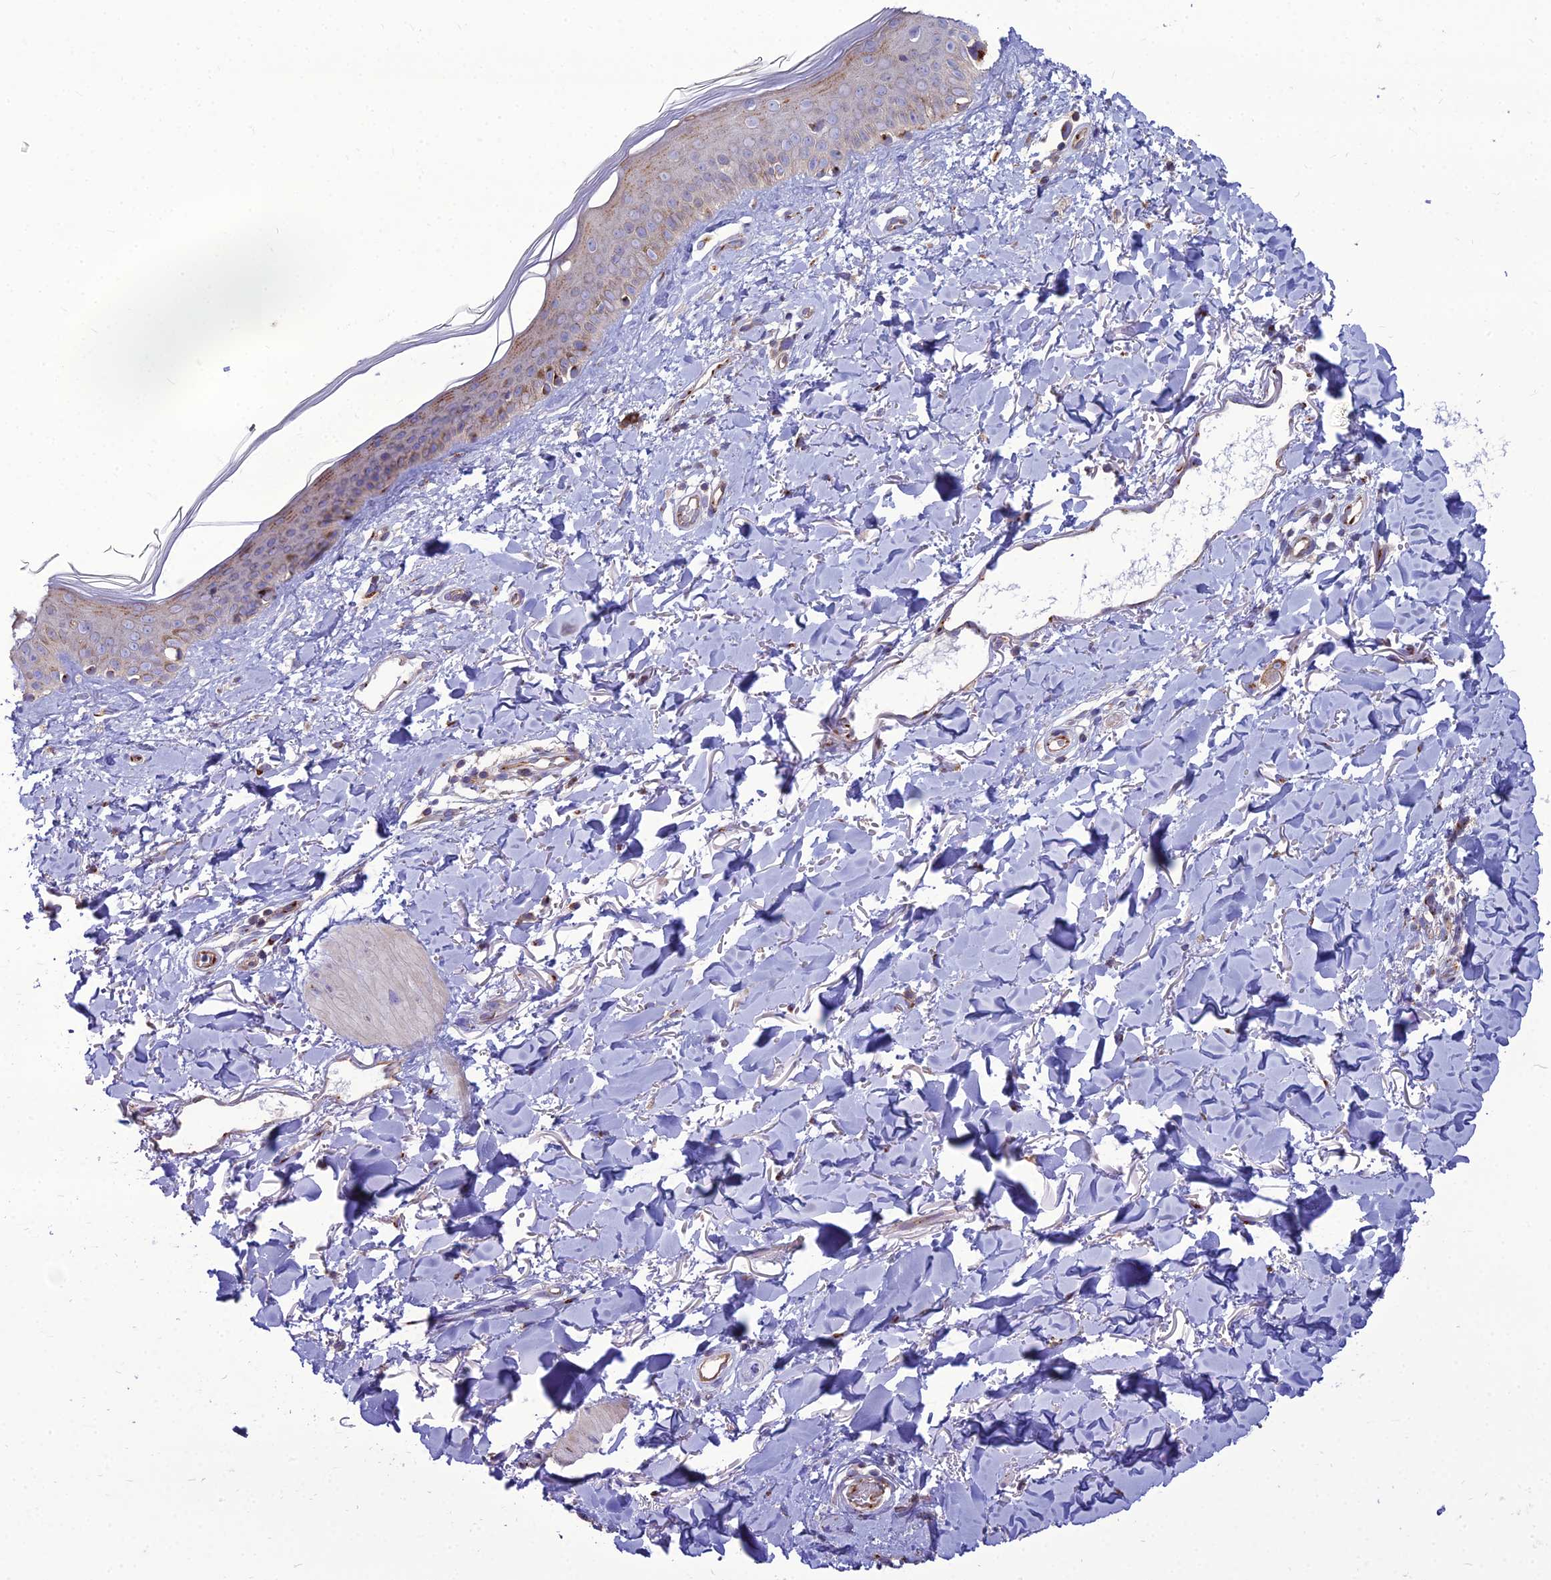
{"staining": {"intensity": "negative", "quantity": "none", "location": "none"}, "tissue": "skin", "cell_type": "Fibroblasts", "image_type": "normal", "snomed": [{"axis": "morphology", "description": "Normal tissue, NOS"}, {"axis": "topography", "description": "Skin"}], "caption": "Immunohistochemical staining of unremarkable human skin demonstrates no significant expression in fibroblasts.", "gene": "SPRYD7", "patient": {"sex": "female", "age": 58}}